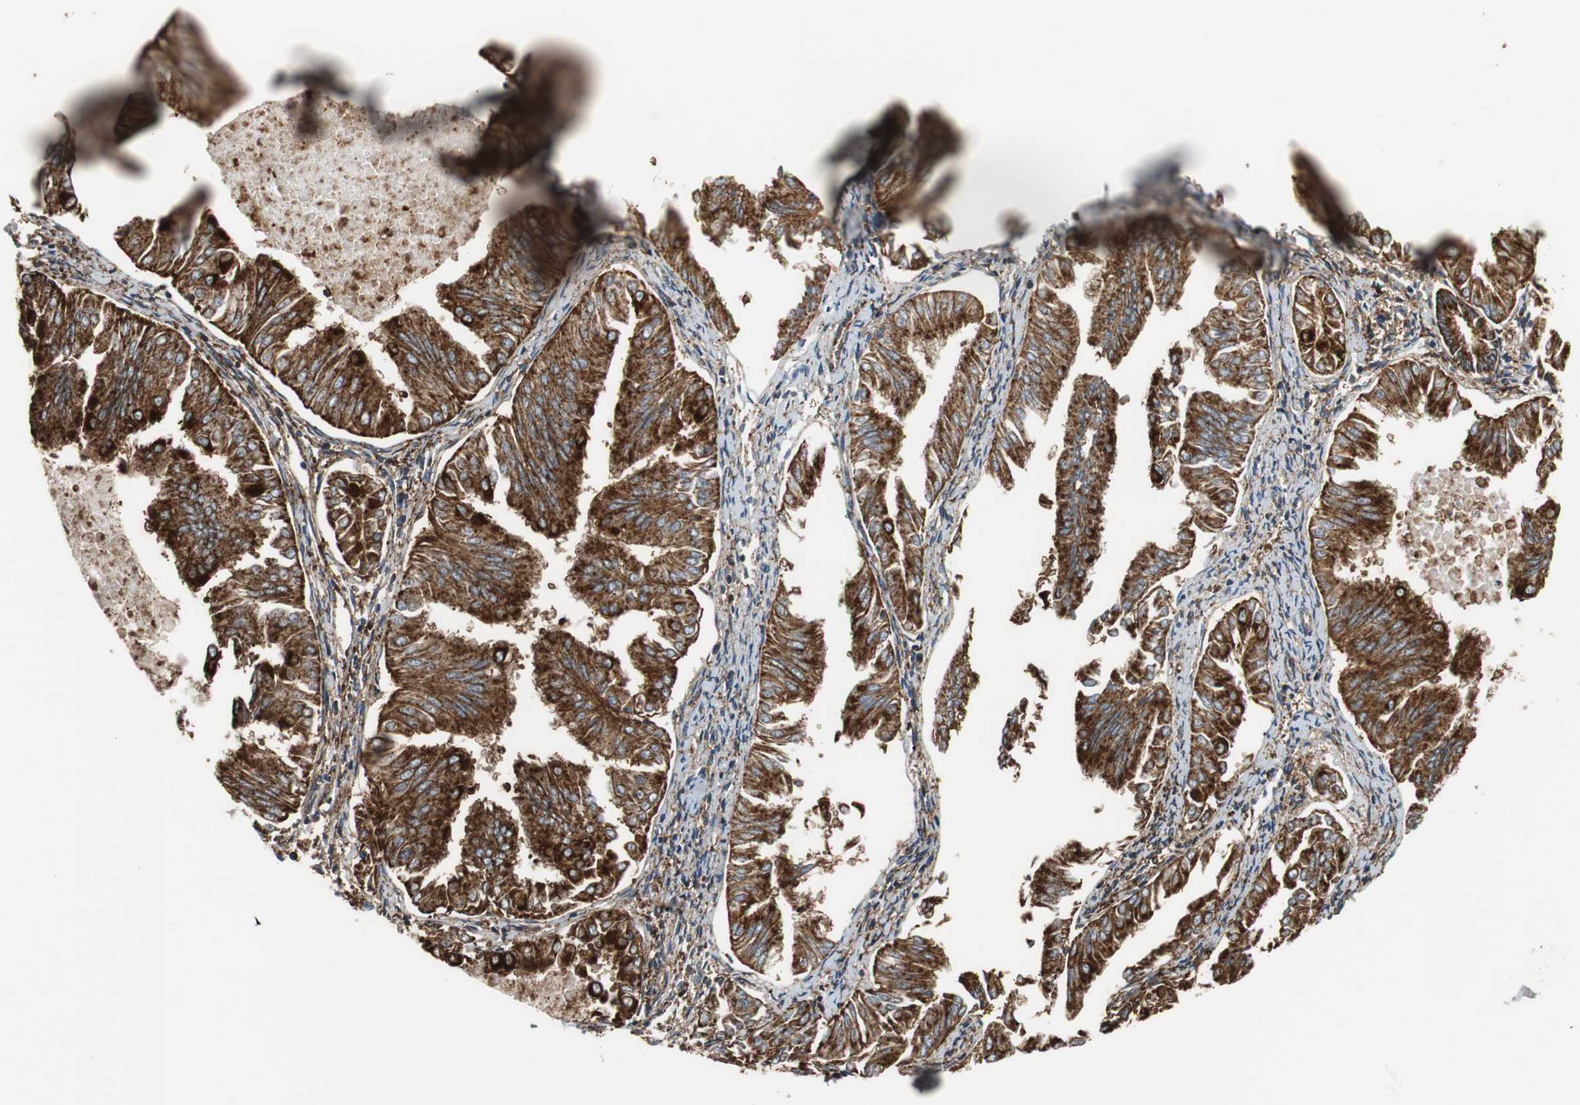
{"staining": {"intensity": "strong", "quantity": "25%-75%", "location": "cytoplasmic/membranous"}, "tissue": "endometrial cancer", "cell_type": "Tumor cells", "image_type": "cancer", "snomed": [{"axis": "morphology", "description": "Adenocarcinoma, NOS"}, {"axis": "topography", "description": "Endometrium"}], "caption": "A micrograph of human endometrial cancer (adenocarcinoma) stained for a protein exhibits strong cytoplasmic/membranous brown staining in tumor cells.", "gene": "ANXA4", "patient": {"sex": "female", "age": 53}}